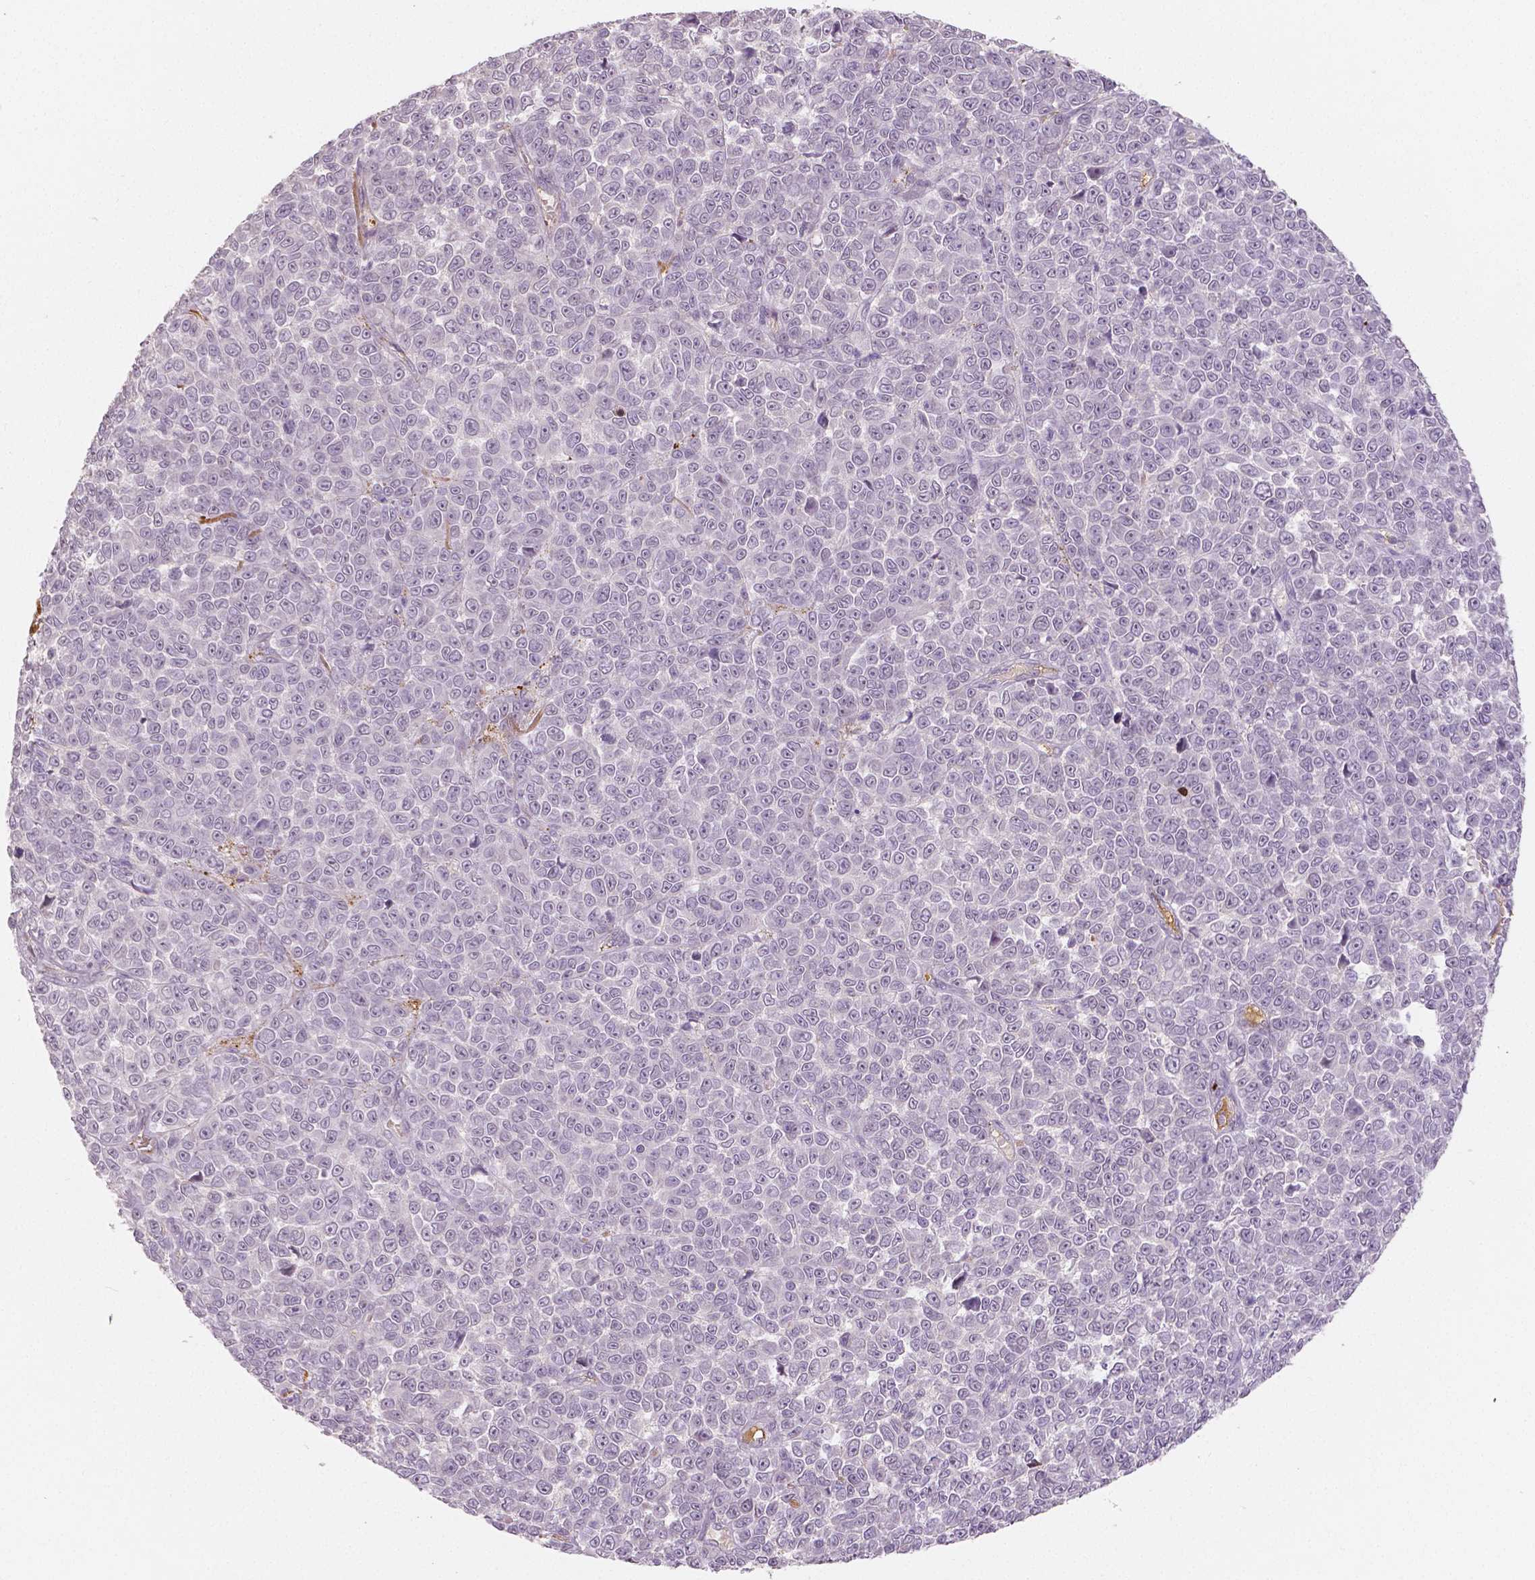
{"staining": {"intensity": "negative", "quantity": "none", "location": "none"}, "tissue": "melanoma", "cell_type": "Tumor cells", "image_type": "cancer", "snomed": [{"axis": "morphology", "description": "Malignant melanoma, NOS"}, {"axis": "topography", "description": "Skin"}], "caption": "The photomicrograph shows no staining of tumor cells in malignant melanoma.", "gene": "APOA4", "patient": {"sex": "female", "age": 95}}